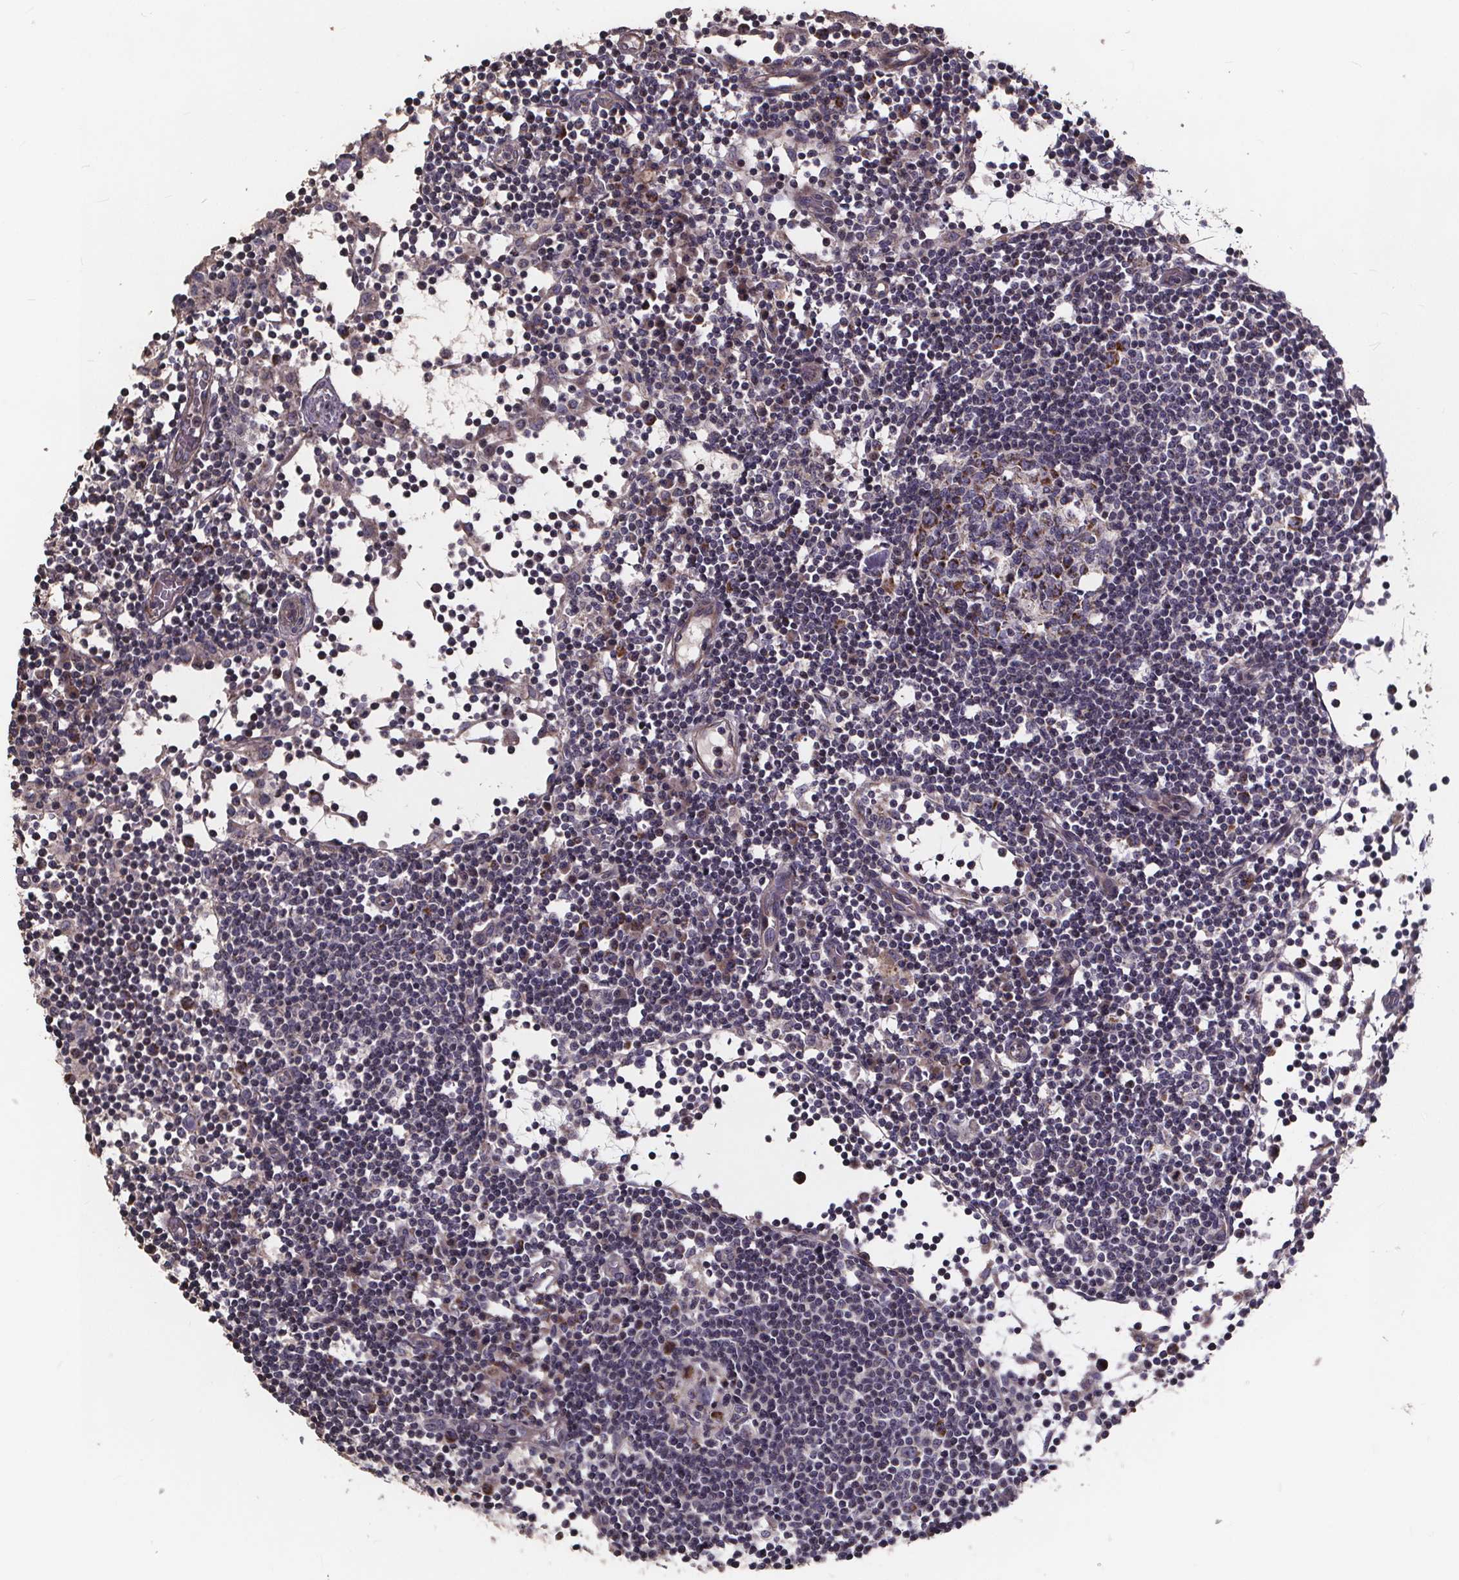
{"staining": {"intensity": "strong", "quantity": "25%-75%", "location": "cytoplasmic/membranous"}, "tissue": "lymph node", "cell_type": "Germinal center cells", "image_type": "normal", "snomed": [{"axis": "morphology", "description": "Normal tissue, NOS"}, {"axis": "topography", "description": "Lymph node"}], "caption": "High-power microscopy captured an immunohistochemistry photomicrograph of benign lymph node, revealing strong cytoplasmic/membranous expression in approximately 25%-75% of germinal center cells. The staining is performed using DAB brown chromogen to label protein expression. The nuclei are counter-stained blue using hematoxylin.", "gene": "YME1L1", "patient": {"sex": "female", "age": 72}}